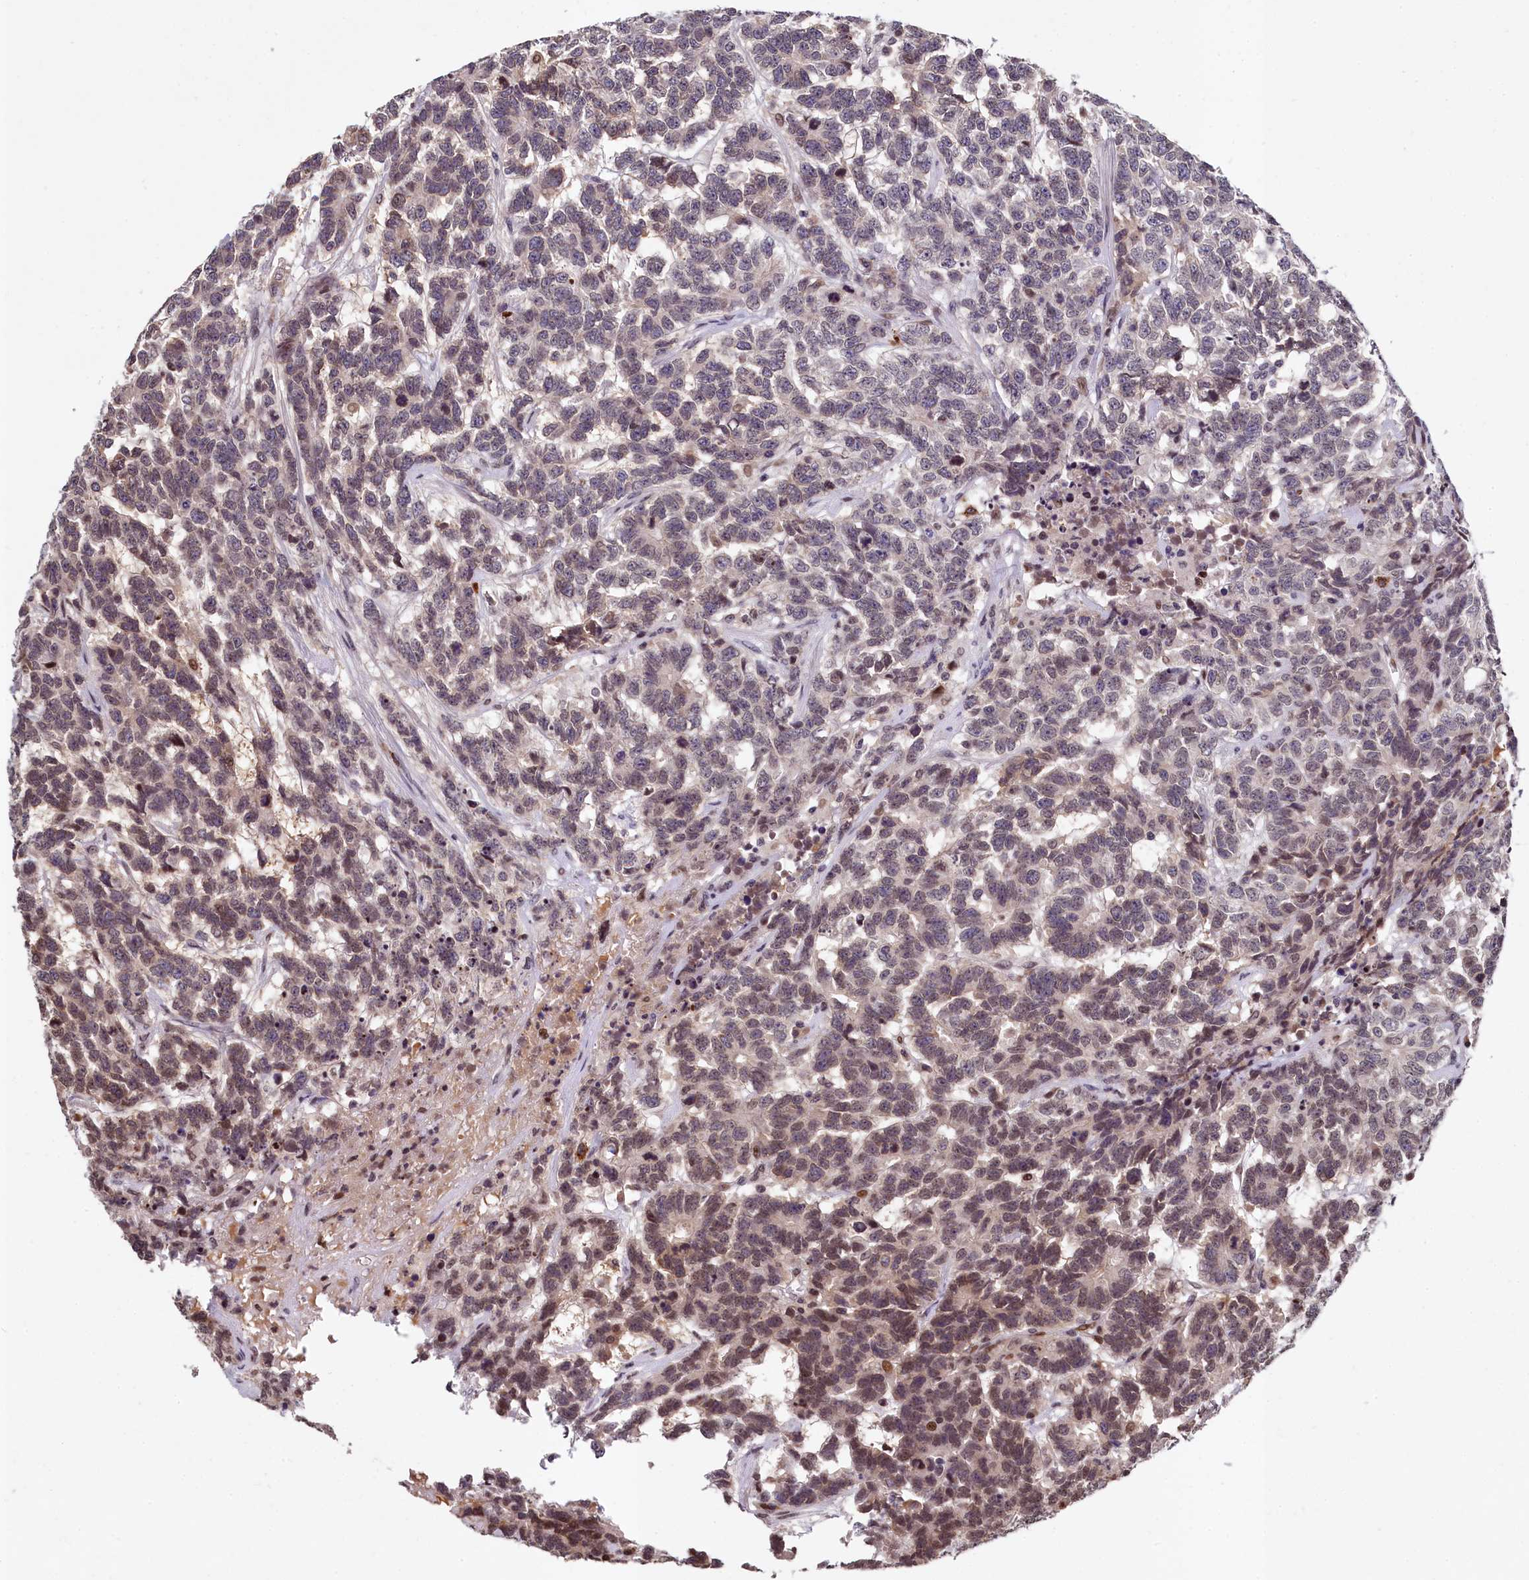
{"staining": {"intensity": "weak", "quantity": "25%-75%", "location": "nuclear"}, "tissue": "testis cancer", "cell_type": "Tumor cells", "image_type": "cancer", "snomed": [{"axis": "morphology", "description": "Carcinoma, Embryonal, NOS"}, {"axis": "topography", "description": "Testis"}], "caption": "This is an image of immunohistochemistry (IHC) staining of testis embryonal carcinoma, which shows weak positivity in the nuclear of tumor cells.", "gene": "FAM217B", "patient": {"sex": "male", "age": 26}}